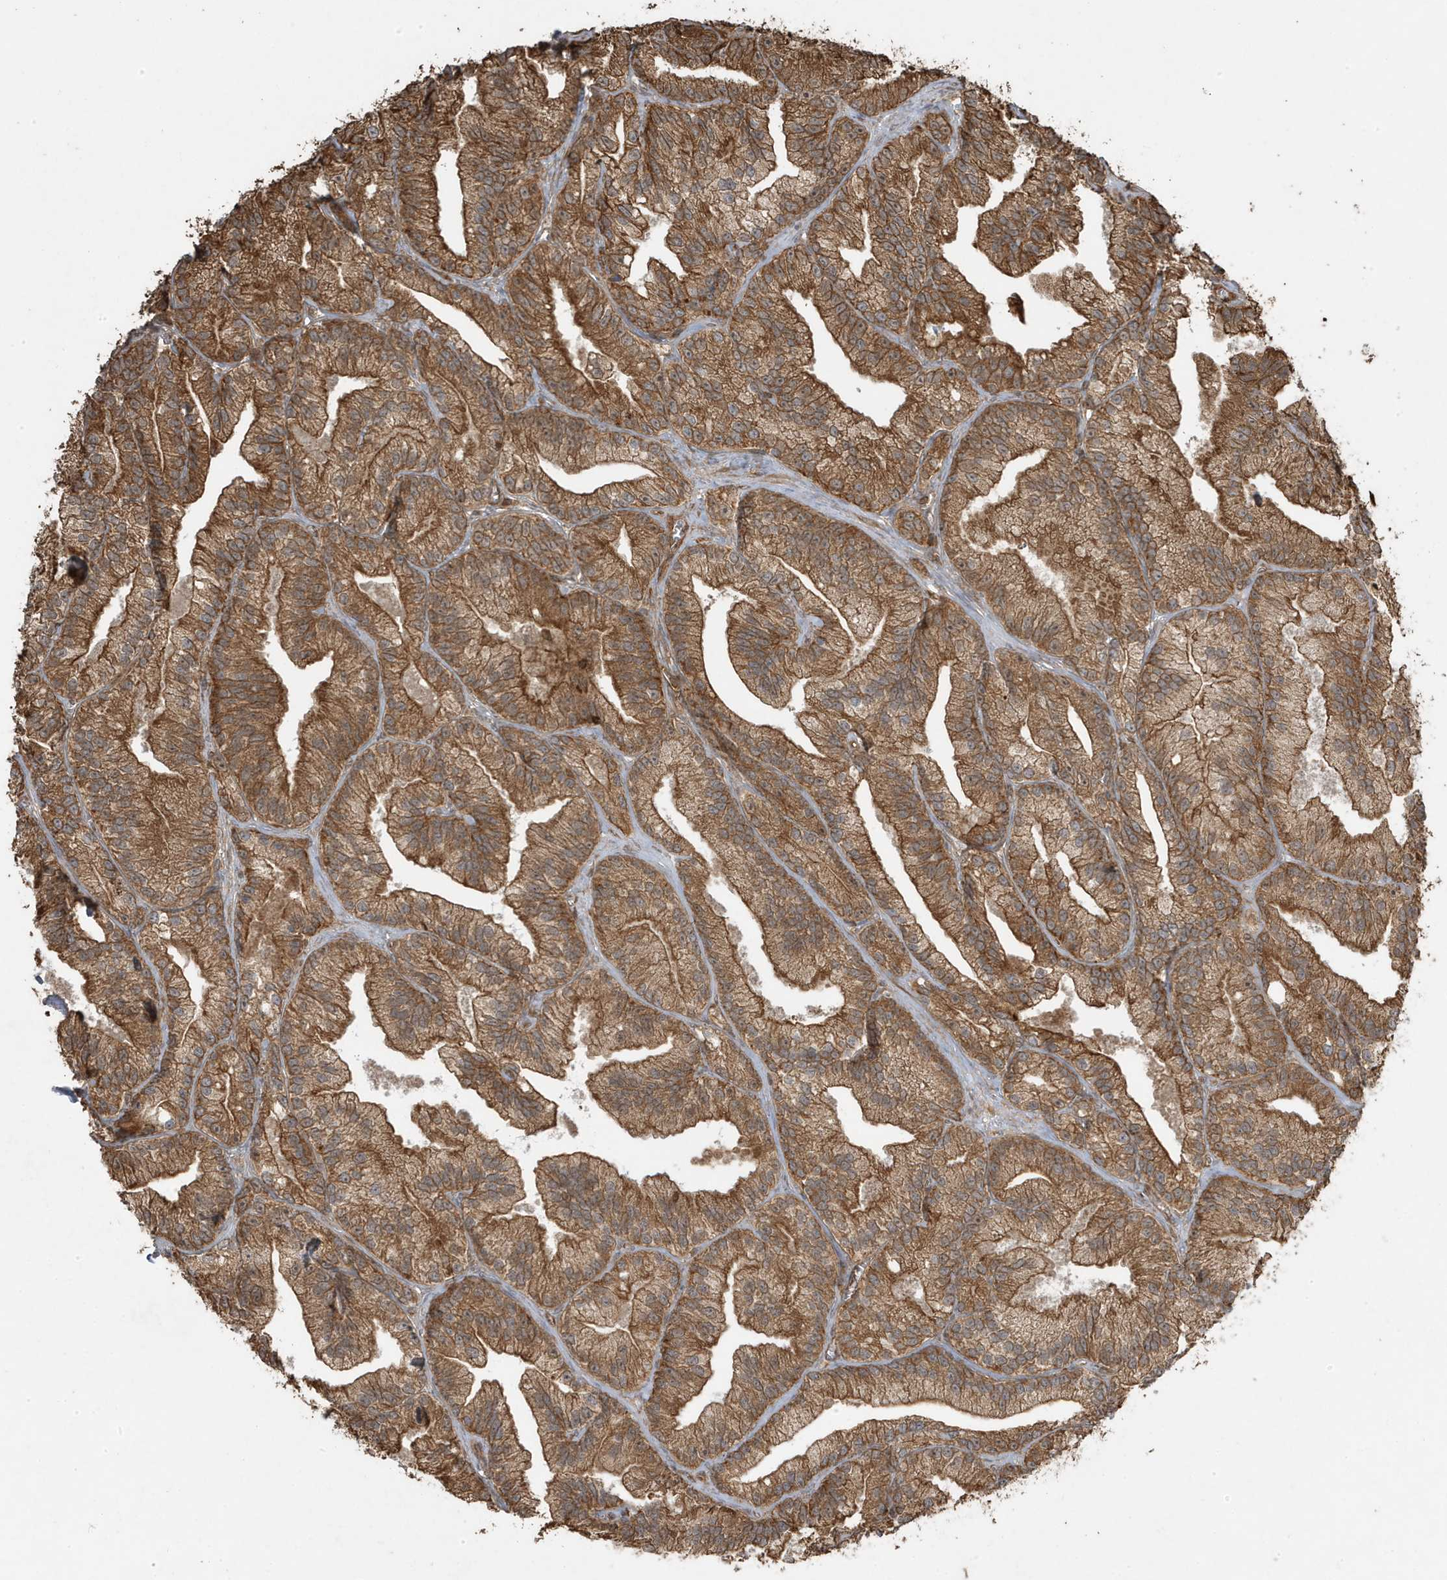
{"staining": {"intensity": "moderate", "quantity": ">75%", "location": "cytoplasmic/membranous"}, "tissue": "prostate cancer", "cell_type": "Tumor cells", "image_type": "cancer", "snomed": [{"axis": "morphology", "description": "Adenocarcinoma, Low grade"}, {"axis": "topography", "description": "Prostate"}], "caption": "High-magnification brightfield microscopy of prostate low-grade adenocarcinoma stained with DAB (brown) and counterstained with hematoxylin (blue). tumor cells exhibit moderate cytoplasmic/membranous expression is appreciated in approximately>75% of cells.", "gene": "ASAP1", "patient": {"sex": "male", "age": 89}}